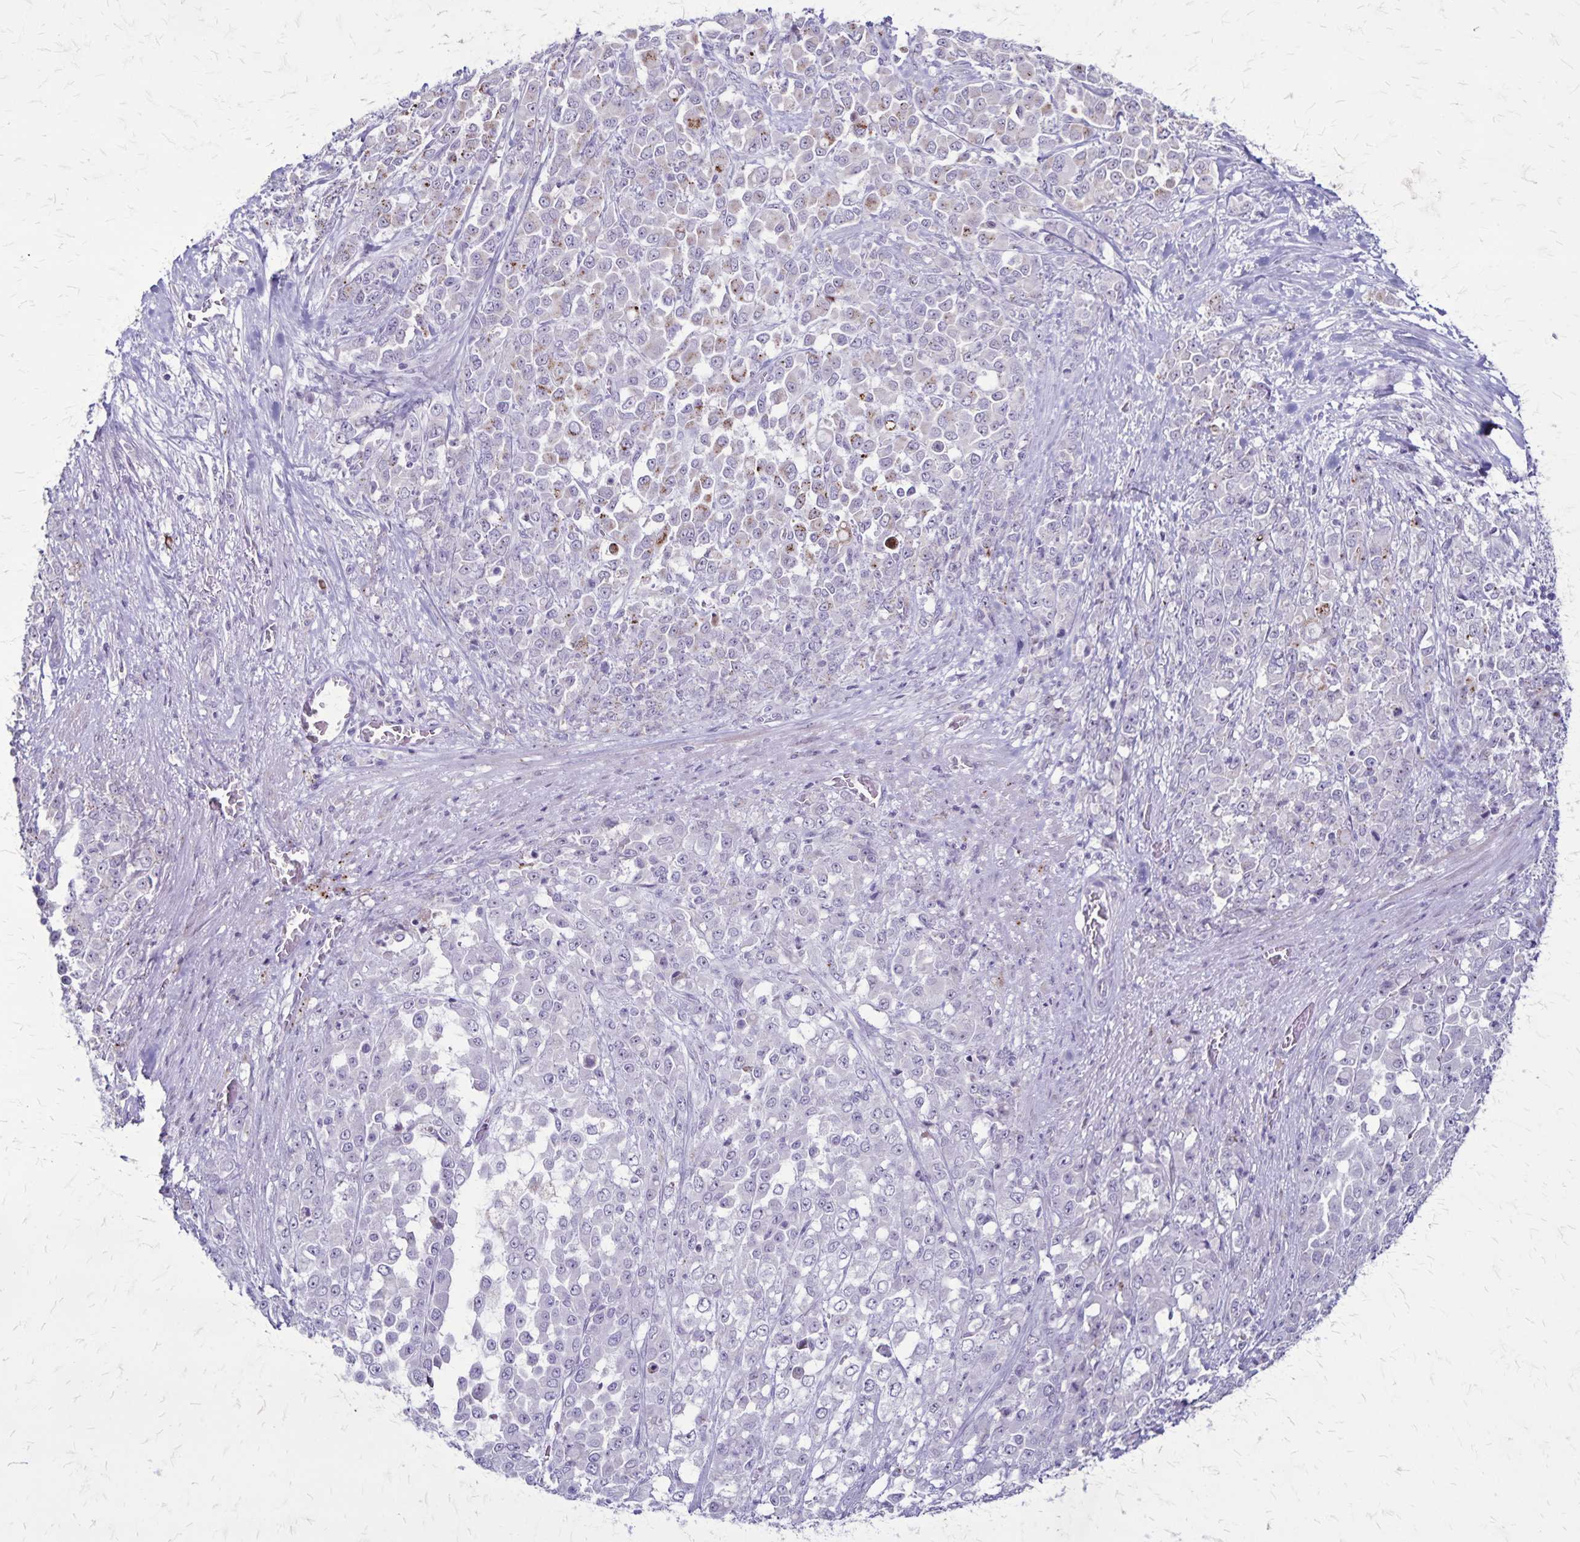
{"staining": {"intensity": "weak", "quantity": "25%-75%", "location": "cytoplasmic/membranous"}, "tissue": "stomach cancer", "cell_type": "Tumor cells", "image_type": "cancer", "snomed": [{"axis": "morphology", "description": "Adenocarcinoma, NOS"}, {"axis": "topography", "description": "Stomach"}], "caption": "Immunohistochemical staining of human adenocarcinoma (stomach) shows weak cytoplasmic/membranous protein staining in about 25%-75% of tumor cells. The staining was performed using DAB to visualize the protein expression in brown, while the nuclei were stained in blue with hematoxylin (Magnification: 20x).", "gene": "OR51B5", "patient": {"sex": "female", "age": 76}}